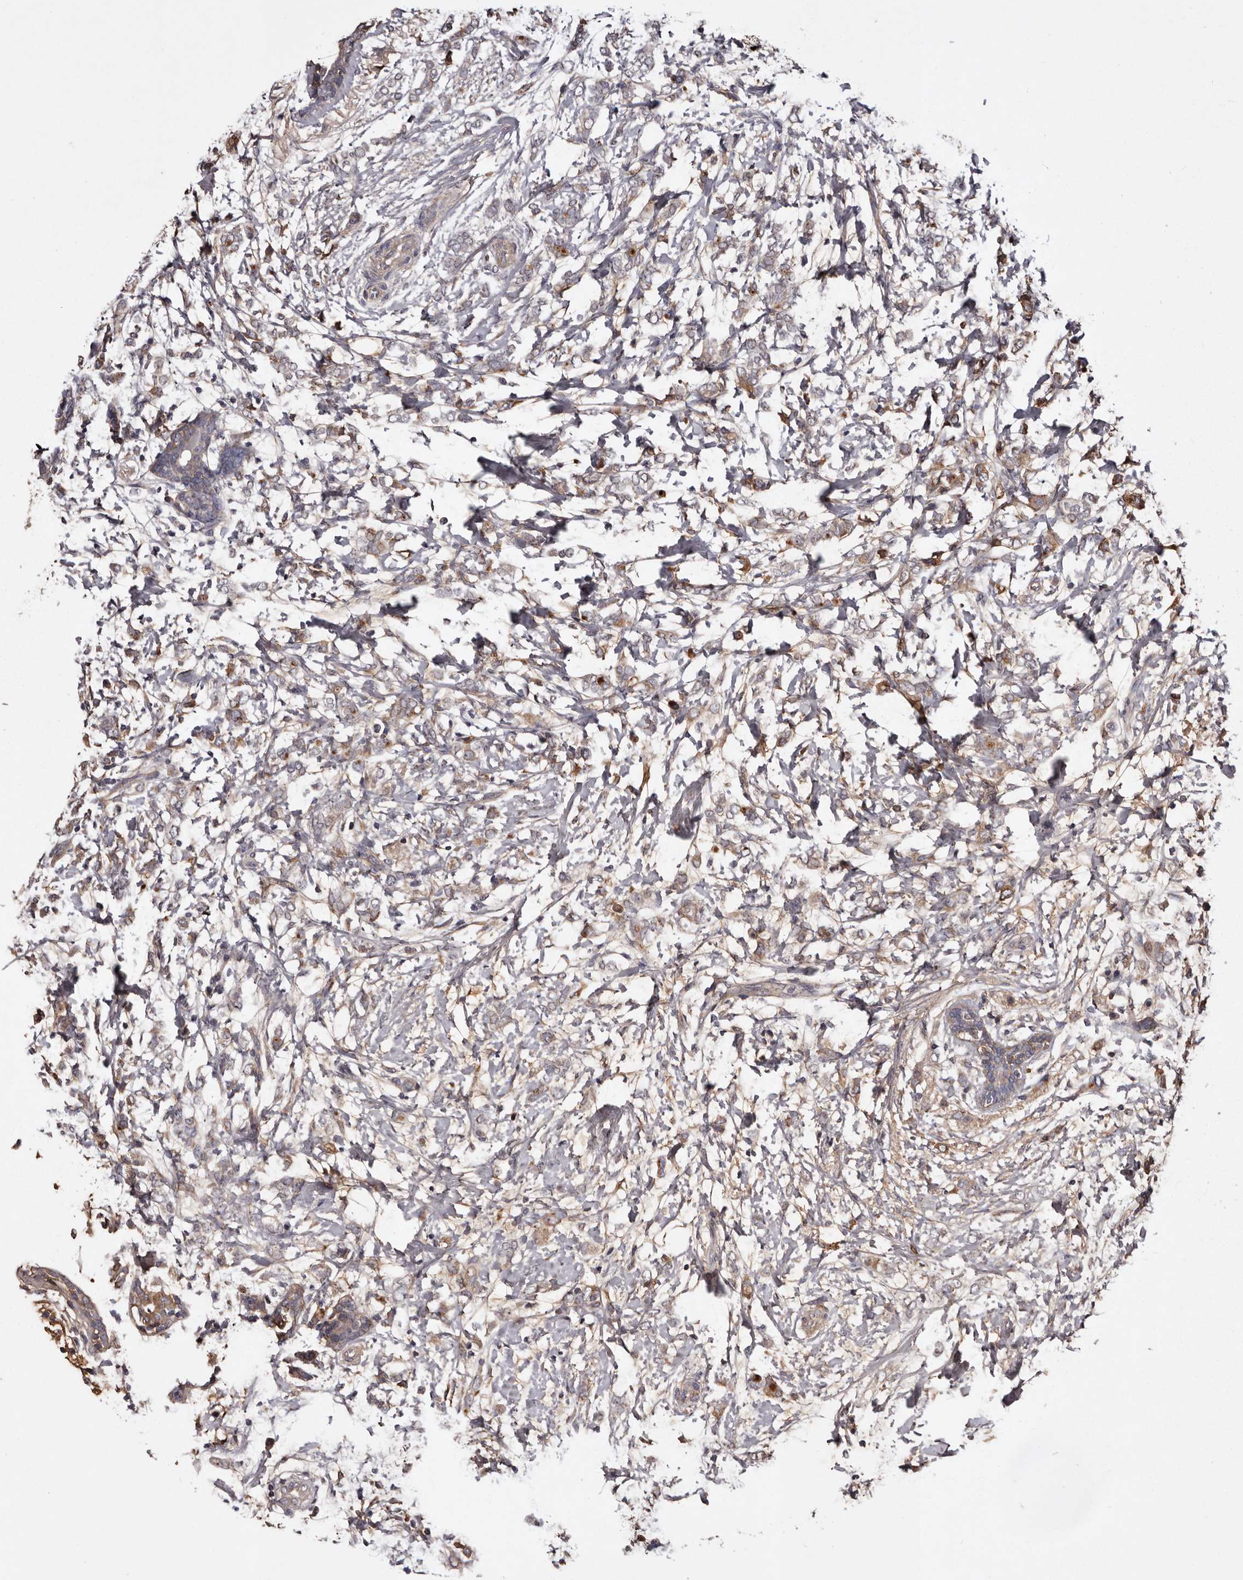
{"staining": {"intensity": "weak", "quantity": ">75%", "location": "cytoplasmic/membranous"}, "tissue": "breast cancer", "cell_type": "Tumor cells", "image_type": "cancer", "snomed": [{"axis": "morphology", "description": "Normal tissue, NOS"}, {"axis": "morphology", "description": "Lobular carcinoma"}, {"axis": "topography", "description": "Breast"}], "caption": "Breast cancer (lobular carcinoma) stained for a protein reveals weak cytoplasmic/membranous positivity in tumor cells.", "gene": "CYP1B1", "patient": {"sex": "female", "age": 47}}